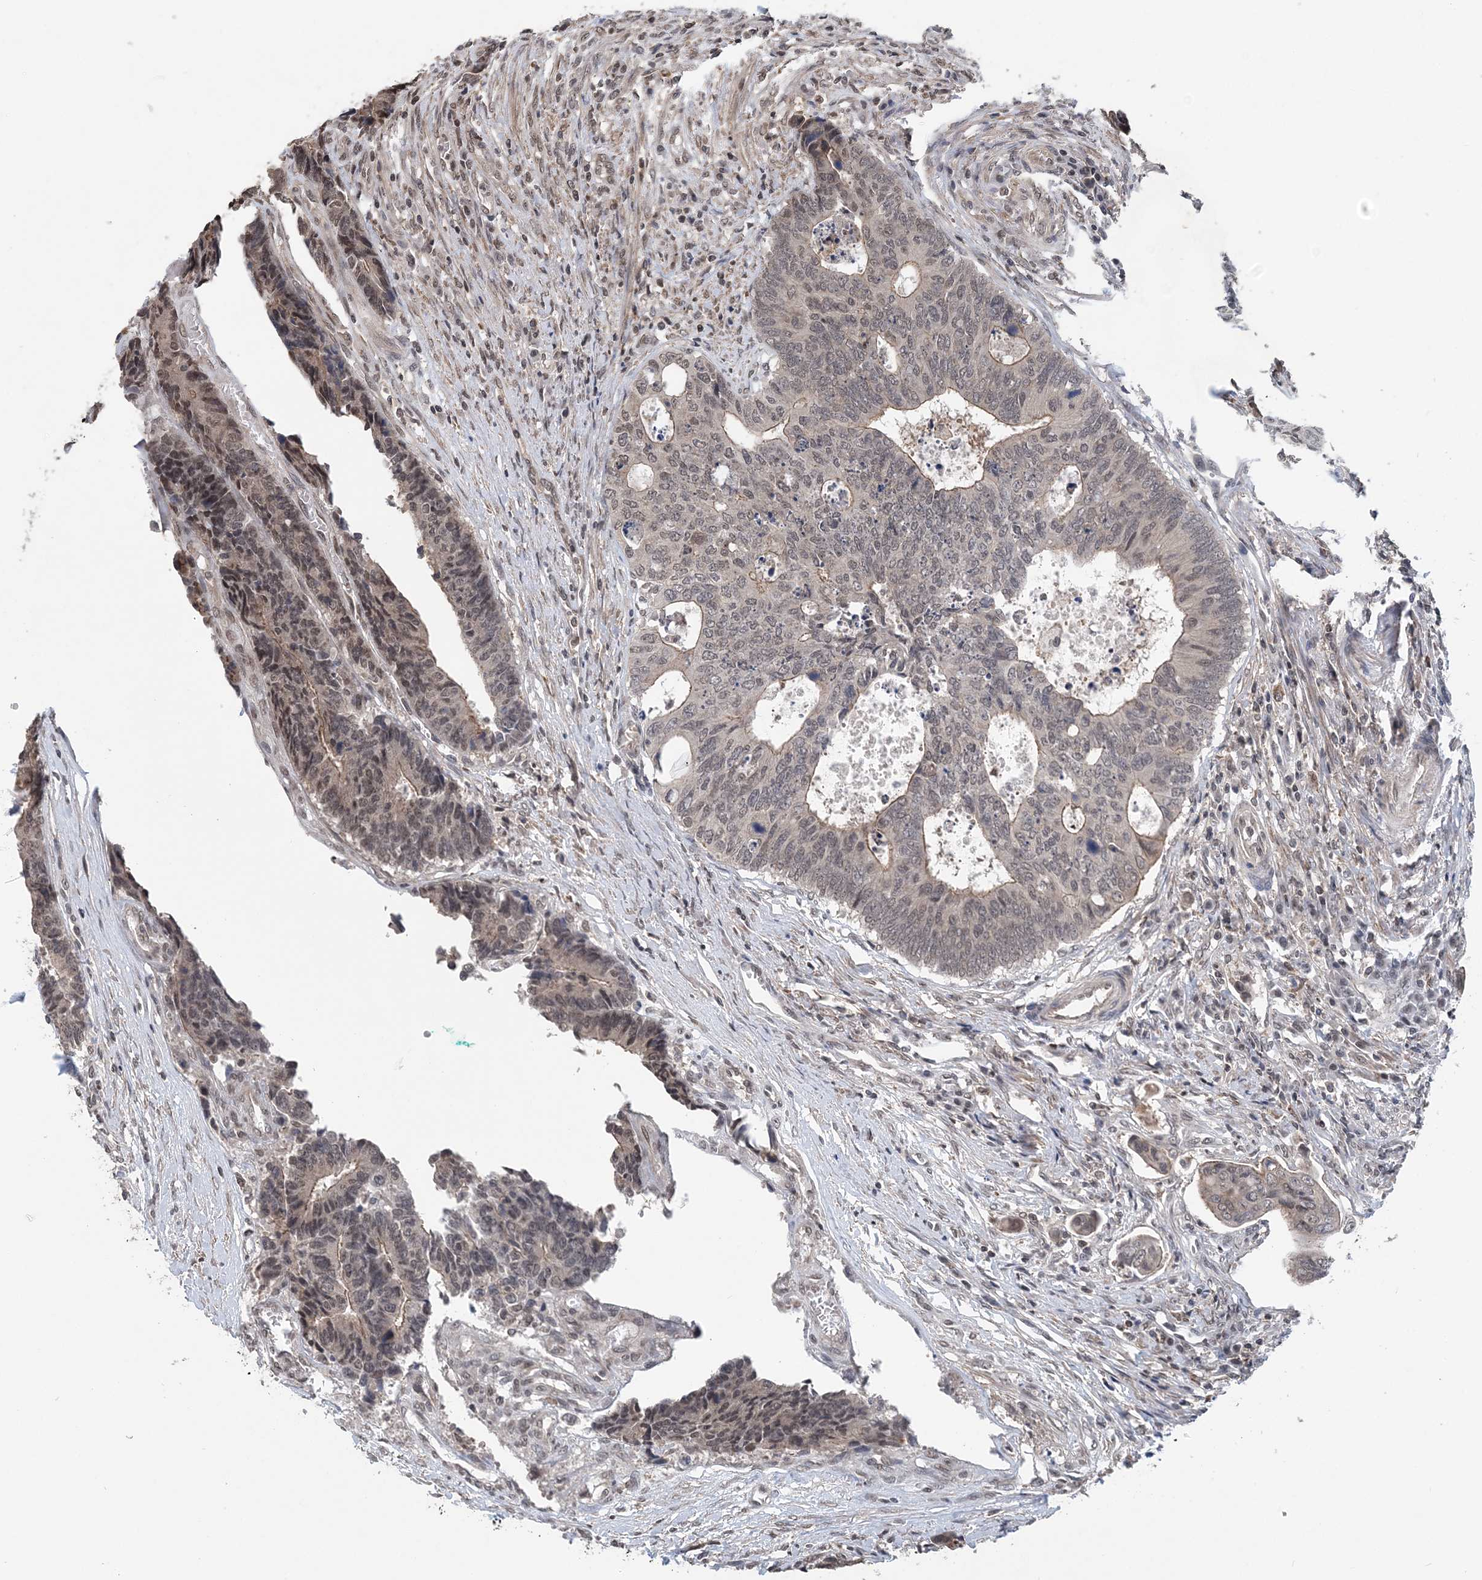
{"staining": {"intensity": "weak", "quantity": ">75%", "location": "nuclear"}, "tissue": "colorectal cancer", "cell_type": "Tumor cells", "image_type": "cancer", "snomed": [{"axis": "morphology", "description": "Adenocarcinoma, NOS"}, {"axis": "topography", "description": "Rectum"}], "caption": "The histopathology image demonstrates immunohistochemical staining of colorectal cancer. There is weak nuclear positivity is identified in approximately >75% of tumor cells.", "gene": "CCDC152", "patient": {"sex": "male", "age": 84}}